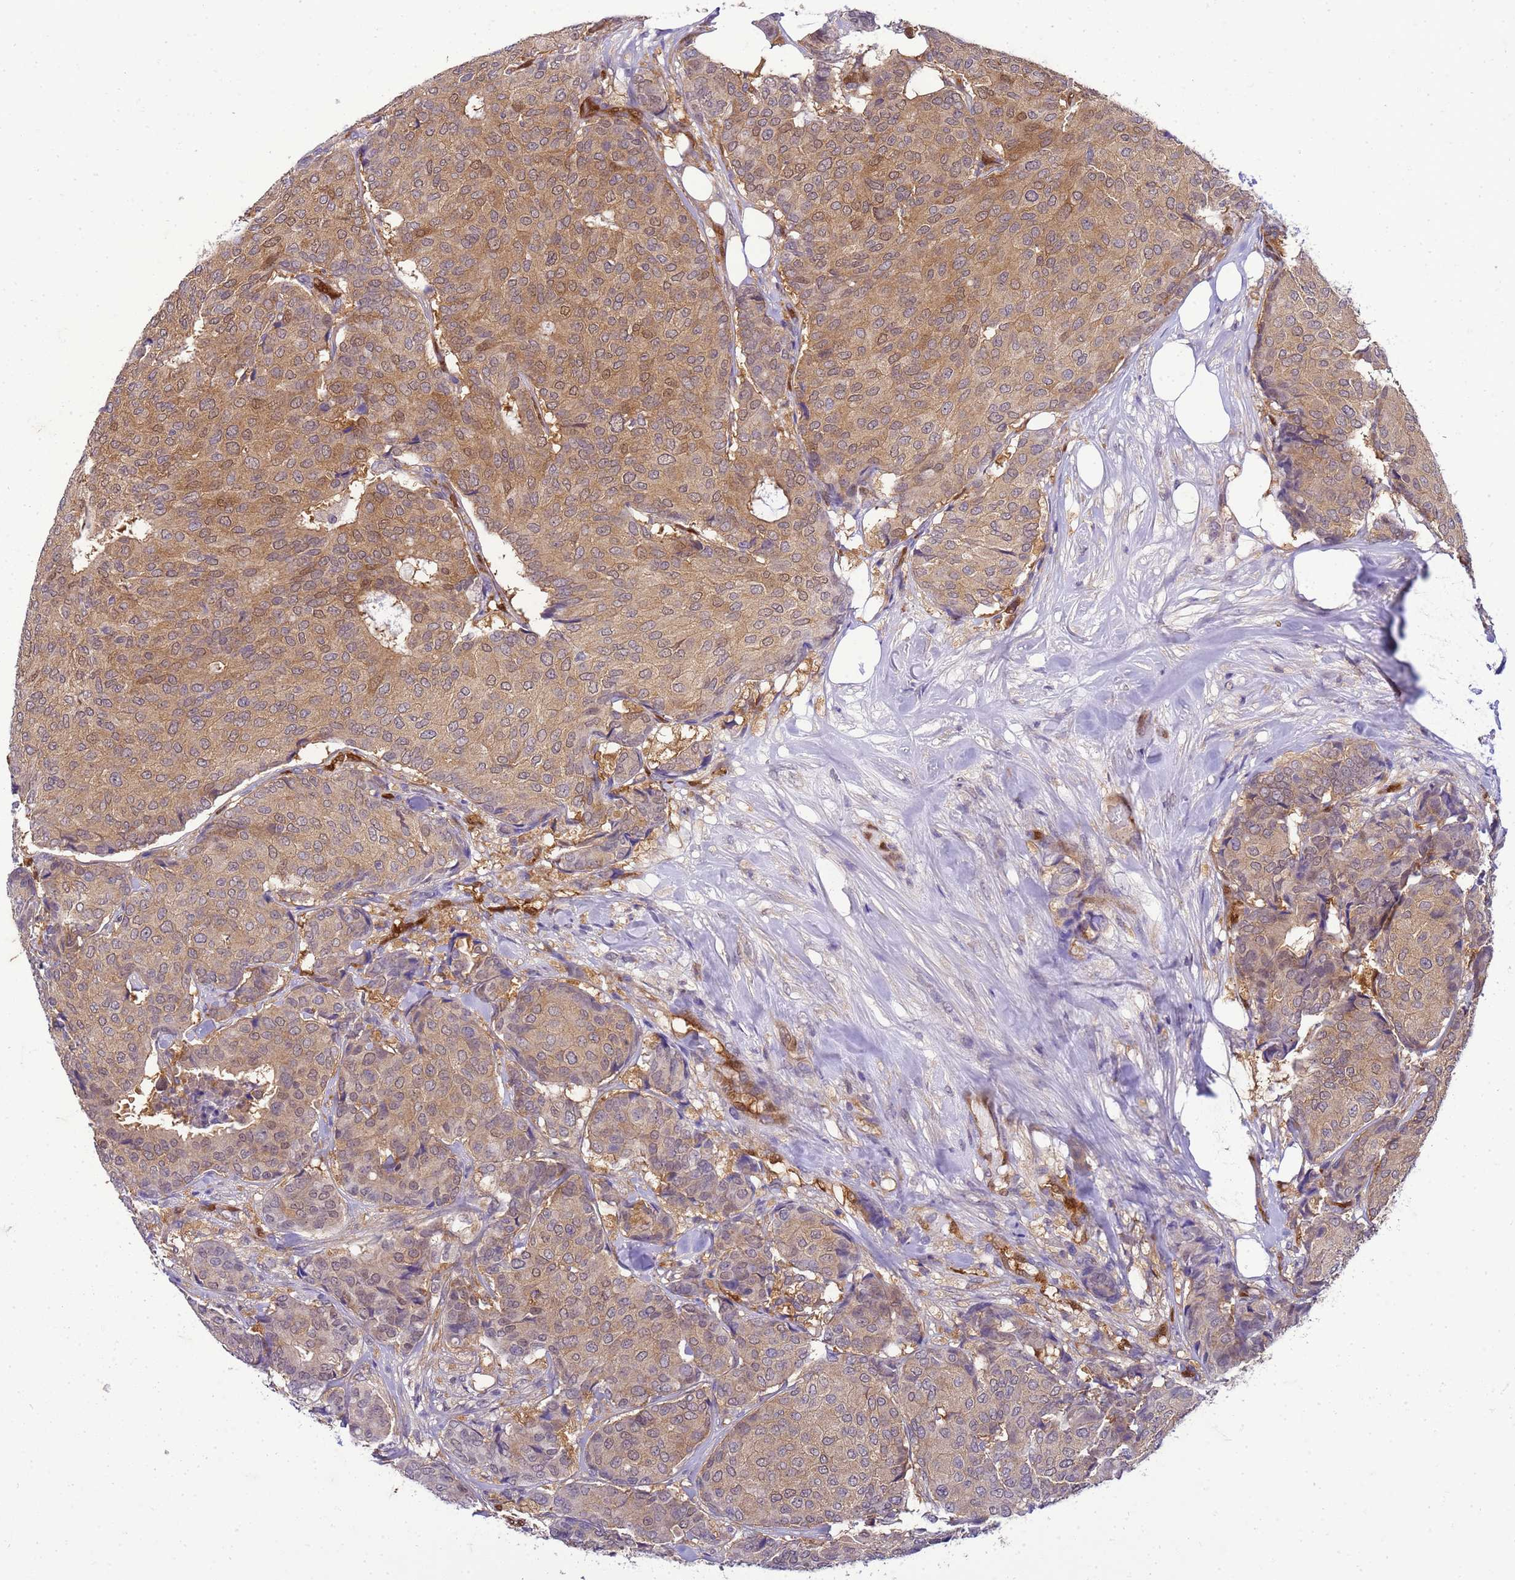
{"staining": {"intensity": "moderate", "quantity": ">75%", "location": "cytoplasmic/membranous"}, "tissue": "breast cancer", "cell_type": "Tumor cells", "image_type": "cancer", "snomed": [{"axis": "morphology", "description": "Duct carcinoma"}, {"axis": "topography", "description": "Breast"}], "caption": "The photomicrograph exhibits immunohistochemical staining of breast invasive ductal carcinoma. There is moderate cytoplasmic/membranous staining is seen in about >75% of tumor cells.", "gene": "DDI2", "patient": {"sex": "female", "age": 75}}